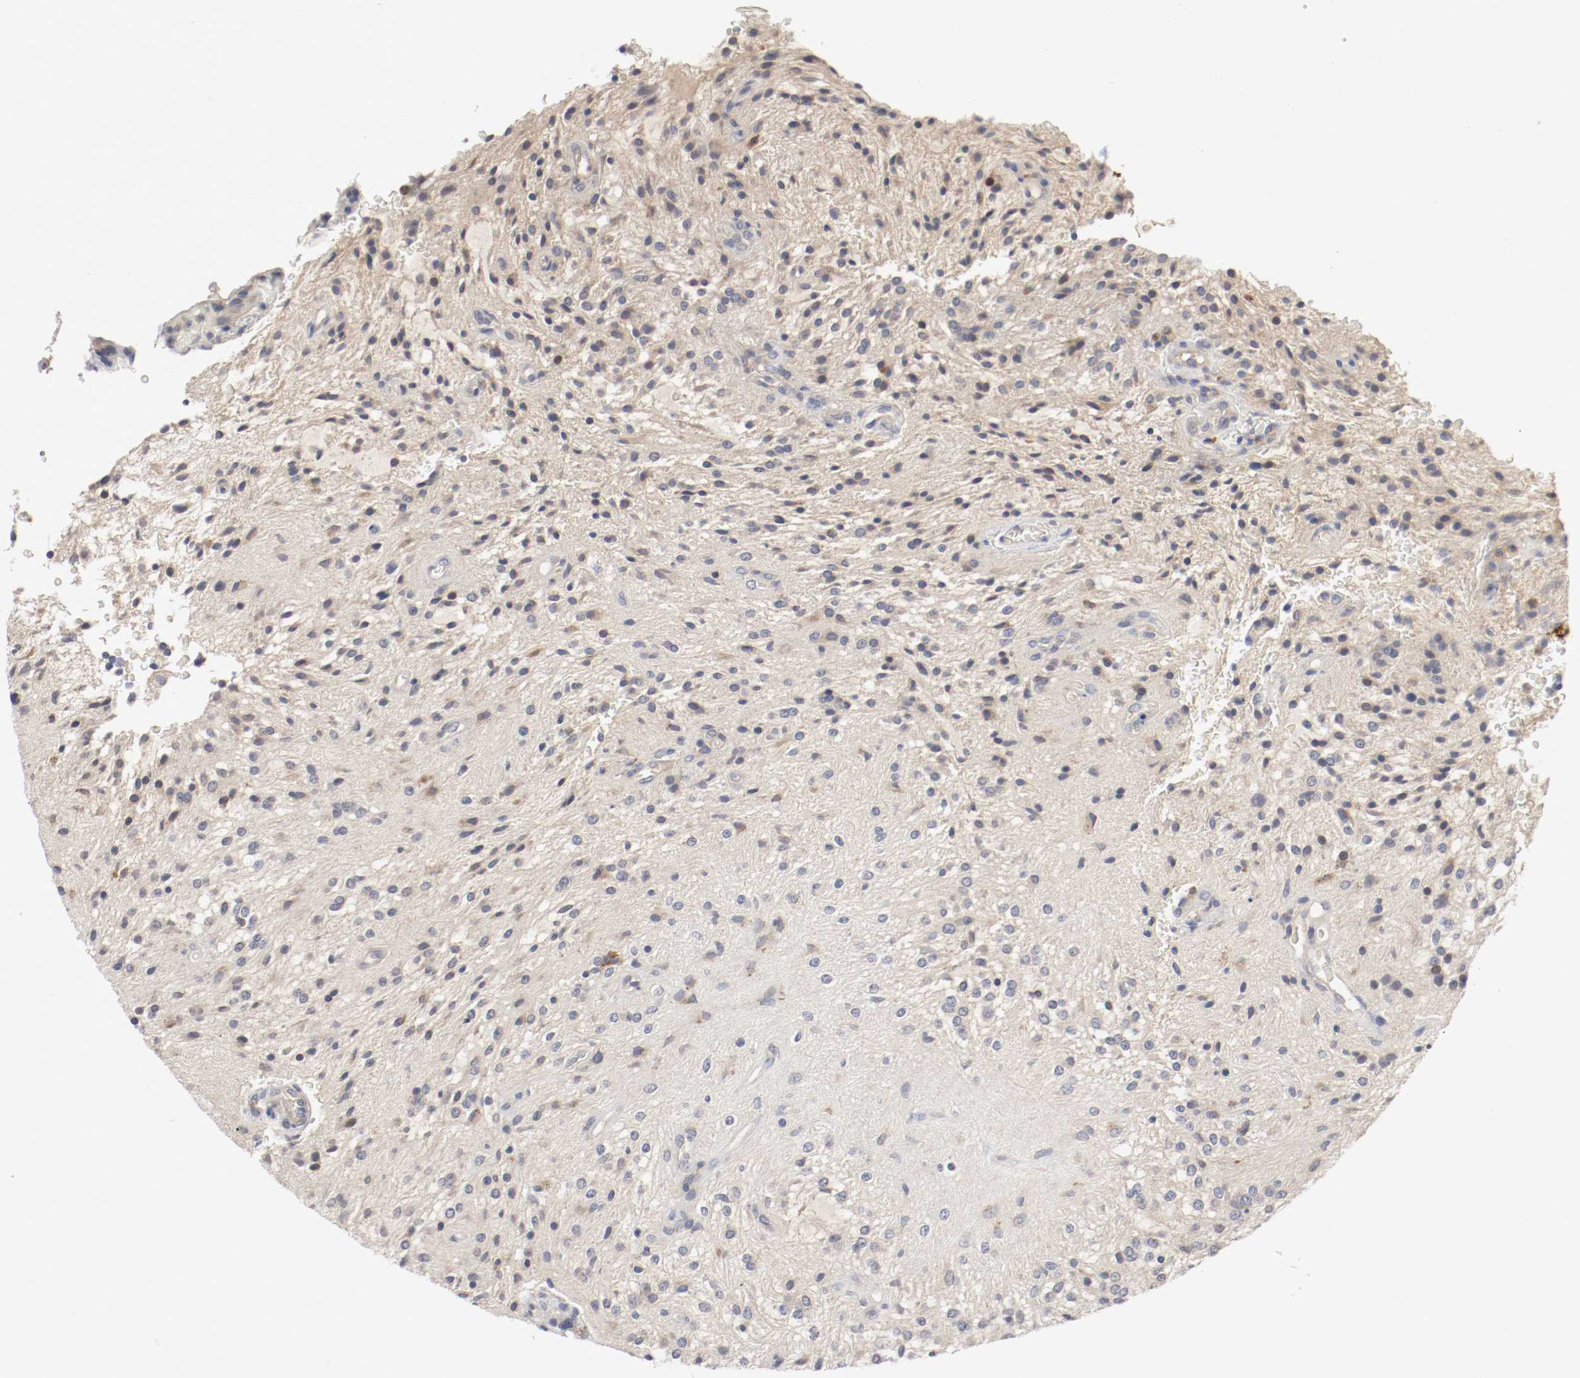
{"staining": {"intensity": "weak", "quantity": "25%-75%", "location": "cytoplasmic/membranous"}, "tissue": "glioma", "cell_type": "Tumor cells", "image_type": "cancer", "snomed": [{"axis": "morphology", "description": "Glioma, malignant, NOS"}, {"axis": "topography", "description": "Cerebellum"}], "caption": "Immunohistochemical staining of human glioma shows low levels of weak cytoplasmic/membranous positivity in approximately 25%-75% of tumor cells.", "gene": "REN", "patient": {"sex": "female", "age": 10}}